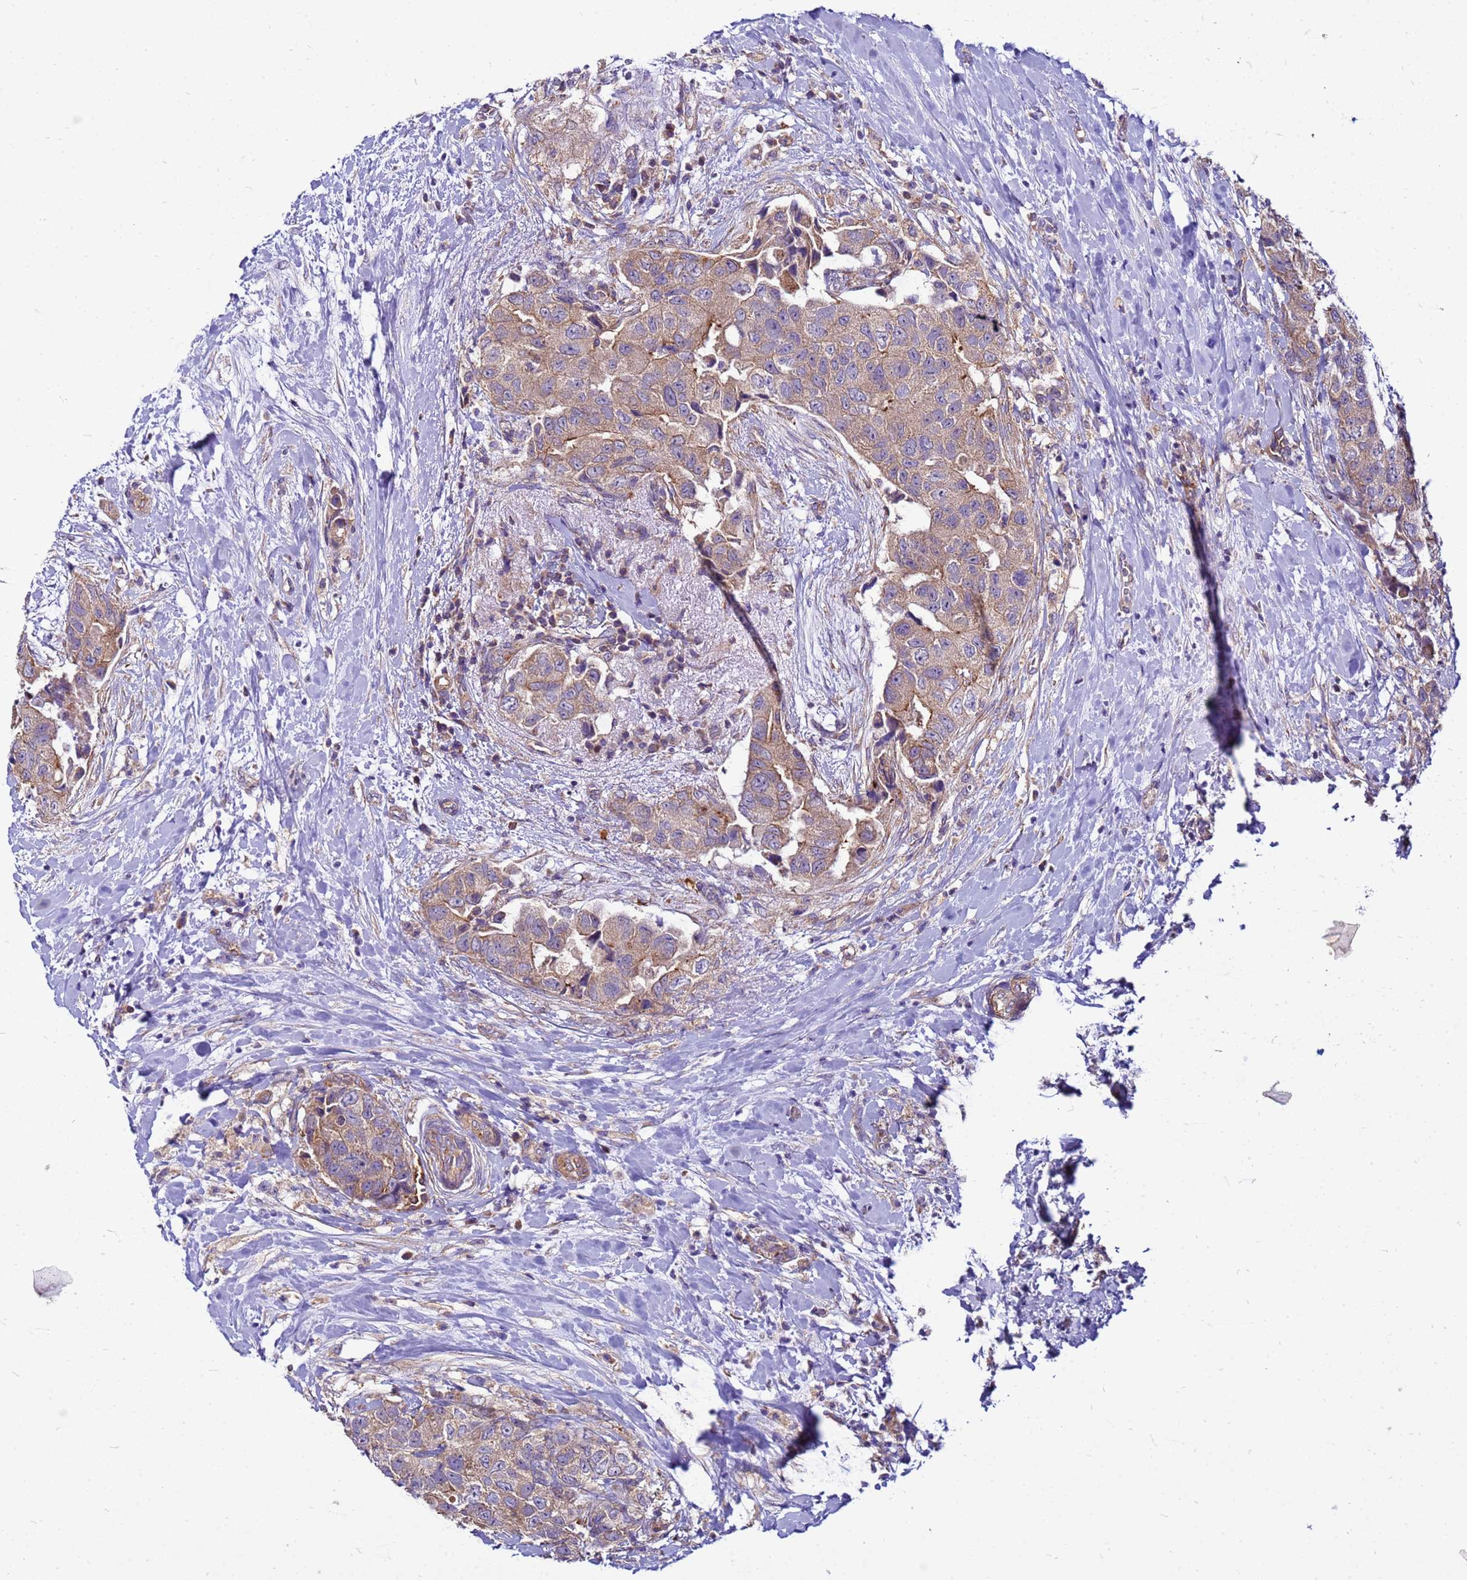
{"staining": {"intensity": "weak", "quantity": ">75%", "location": "cytoplasmic/membranous"}, "tissue": "breast cancer", "cell_type": "Tumor cells", "image_type": "cancer", "snomed": [{"axis": "morphology", "description": "Normal tissue, NOS"}, {"axis": "morphology", "description": "Duct carcinoma"}, {"axis": "topography", "description": "Breast"}], "caption": "Immunohistochemistry (IHC) (DAB) staining of breast infiltrating ductal carcinoma demonstrates weak cytoplasmic/membranous protein positivity in approximately >75% of tumor cells.", "gene": "PKD1", "patient": {"sex": "female", "age": 62}}